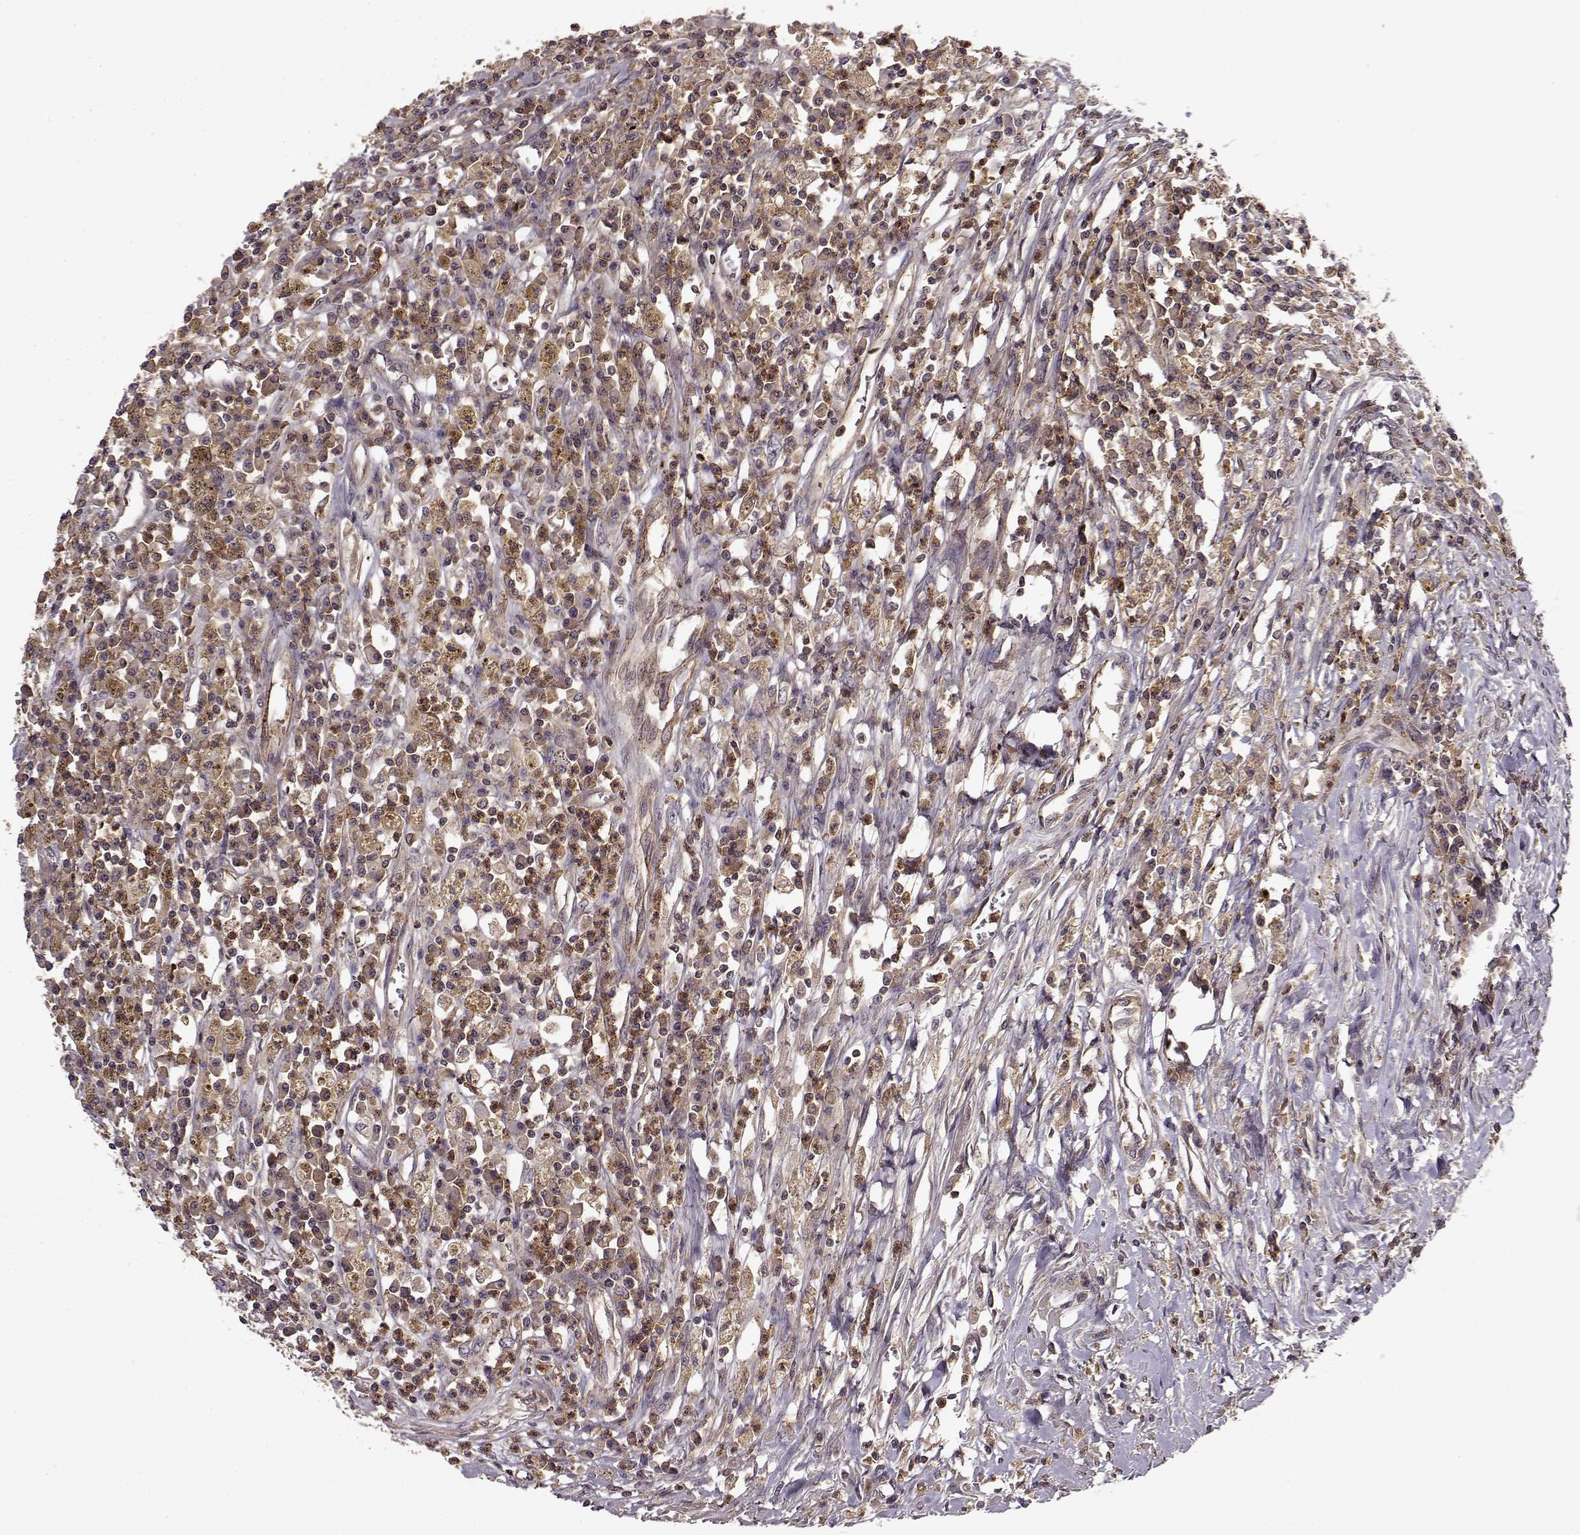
{"staining": {"intensity": "moderate", "quantity": ">75%", "location": "cytoplasmic/membranous"}, "tissue": "colorectal cancer", "cell_type": "Tumor cells", "image_type": "cancer", "snomed": [{"axis": "morphology", "description": "Adenocarcinoma, NOS"}, {"axis": "topography", "description": "Rectum"}], "caption": "Approximately >75% of tumor cells in human colorectal adenocarcinoma exhibit moderate cytoplasmic/membranous protein staining as visualized by brown immunohistochemical staining.", "gene": "IFRD2", "patient": {"sex": "male", "age": 54}}